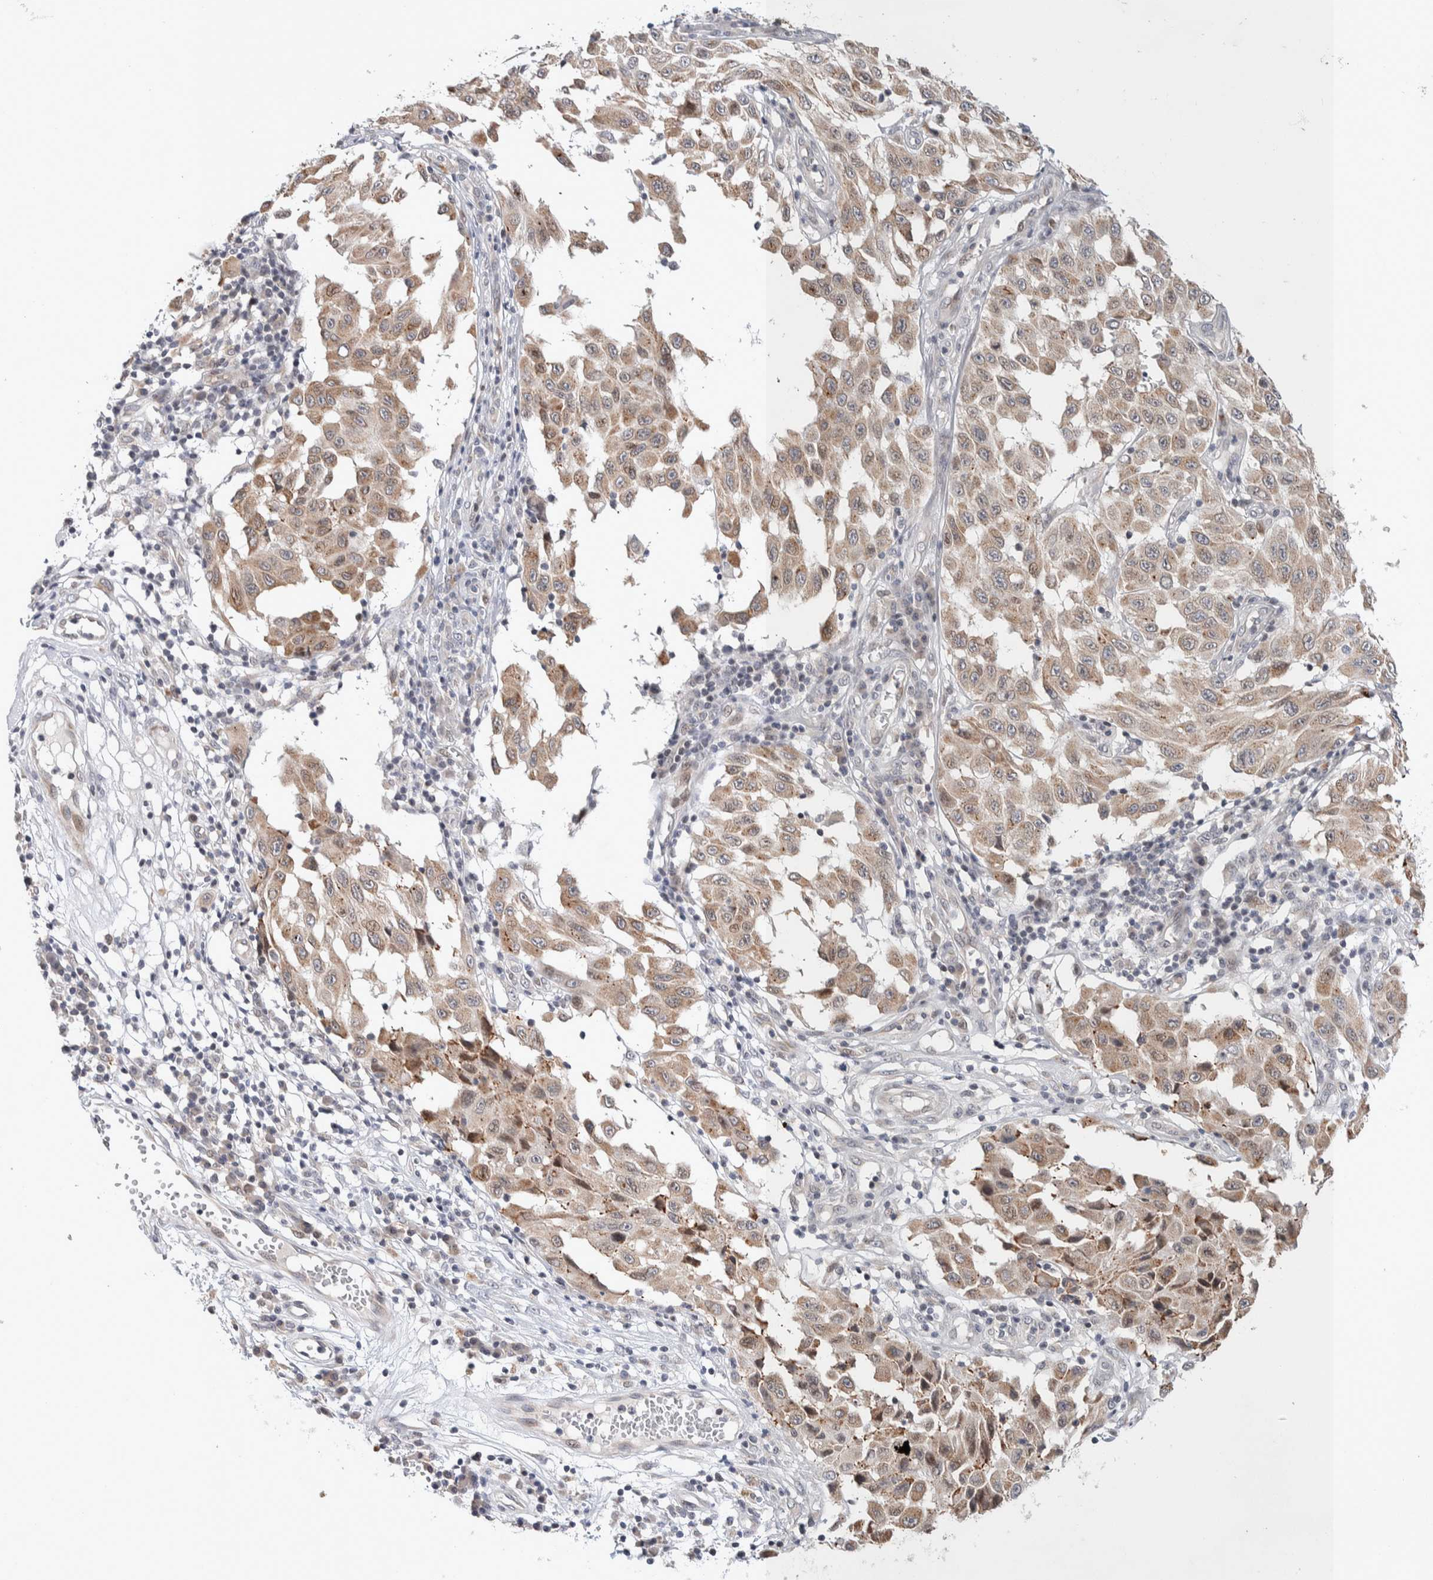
{"staining": {"intensity": "moderate", "quantity": ">75%", "location": "cytoplasmic/membranous"}, "tissue": "melanoma", "cell_type": "Tumor cells", "image_type": "cancer", "snomed": [{"axis": "morphology", "description": "Malignant melanoma, NOS"}, {"axis": "topography", "description": "Skin"}], "caption": "Human melanoma stained with a brown dye reveals moderate cytoplasmic/membranous positive staining in approximately >75% of tumor cells.", "gene": "CRAT", "patient": {"sex": "male", "age": 30}}